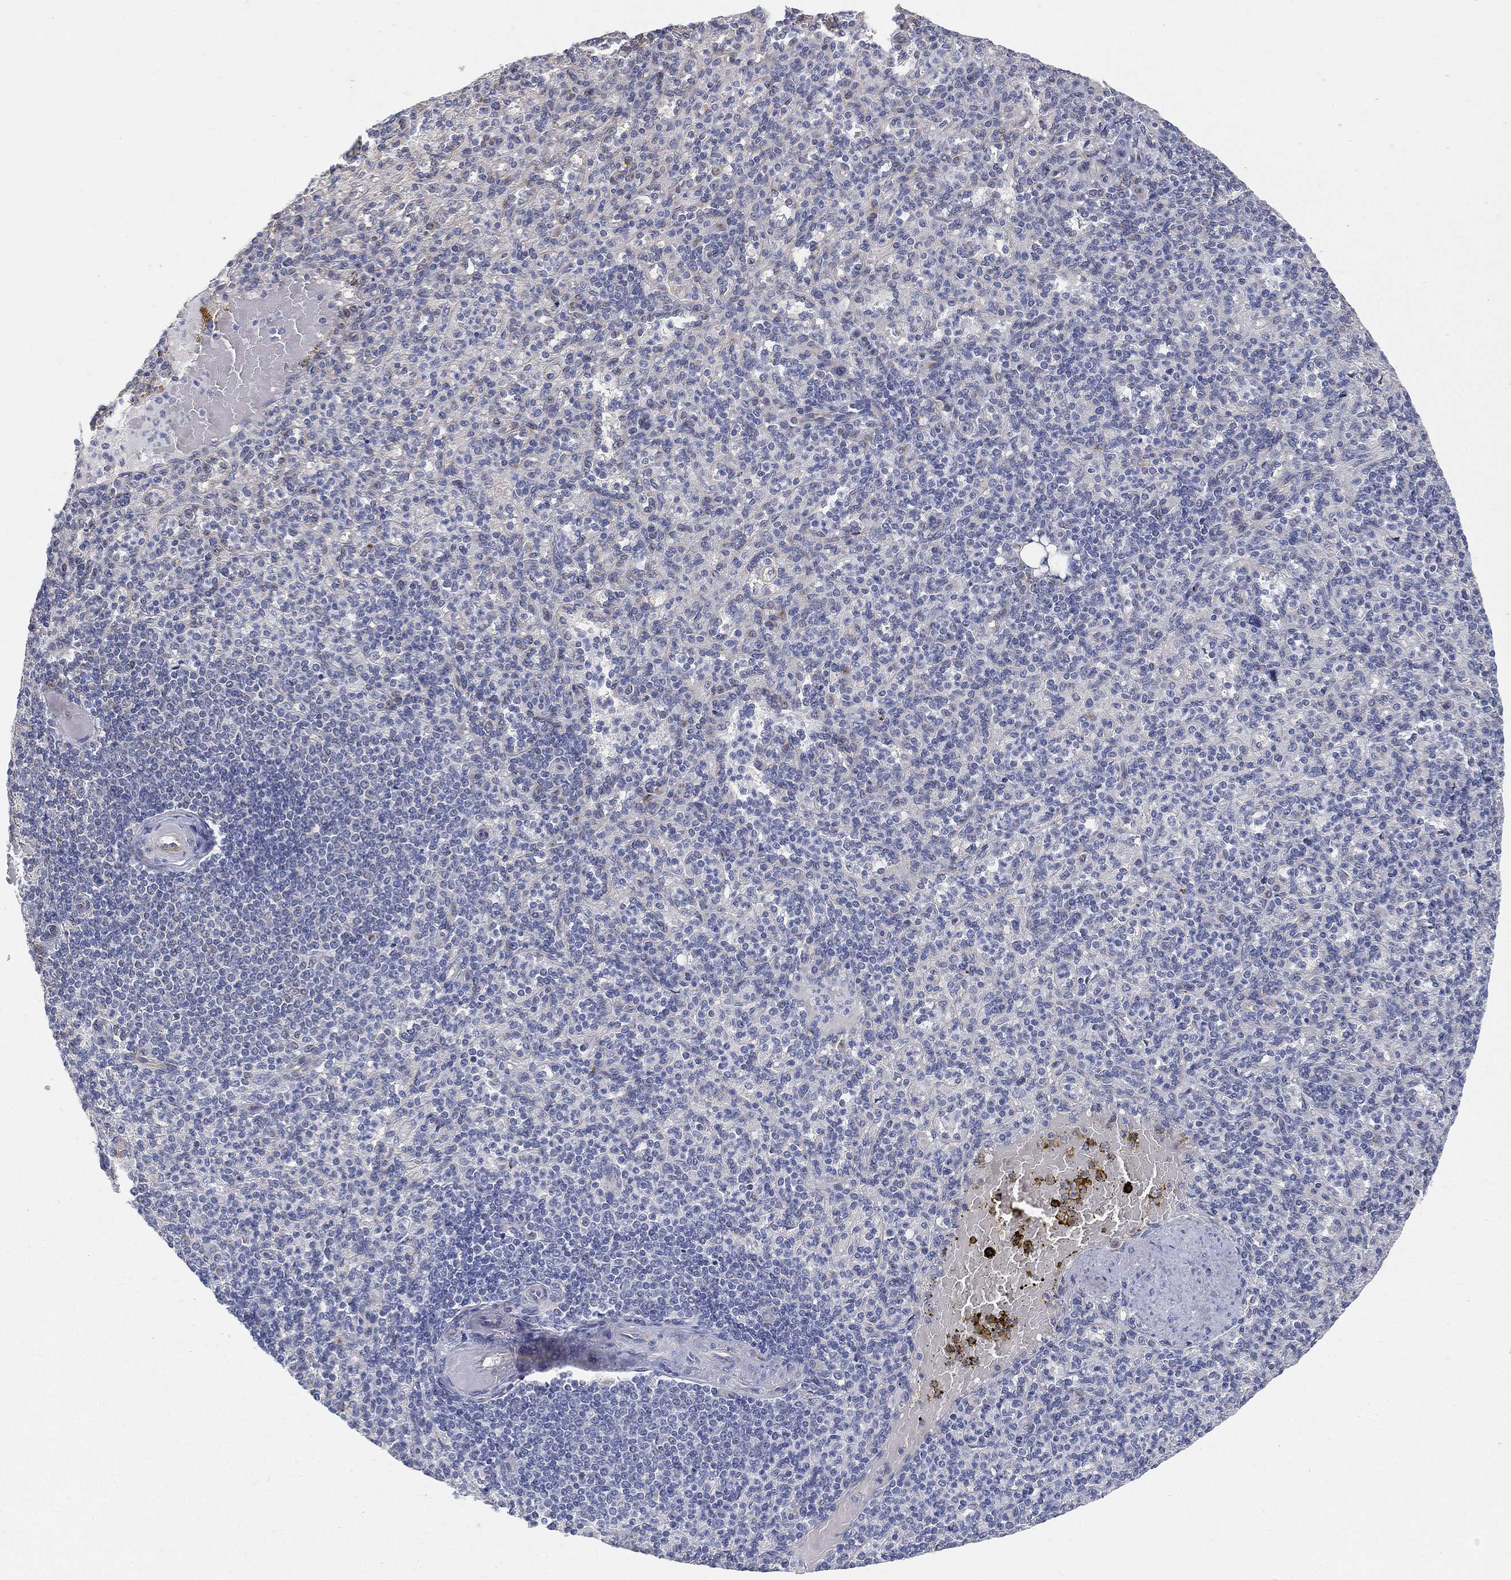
{"staining": {"intensity": "negative", "quantity": "none", "location": "none"}, "tissue": "spleen", "cell_type": "Cells in red pulp", "image_type": "normal", "snomed": [{"axis": "morphology", "description": "Normal tissue, NOS"}, {"axis": "topography", "description": "Spleen"}], "caption": "This is an IHC histopathology image of normal spleen. There is no staining in cells in red pulp.", "gene": "TMEM25", "patient": {"sex": "female", "age": 74}}